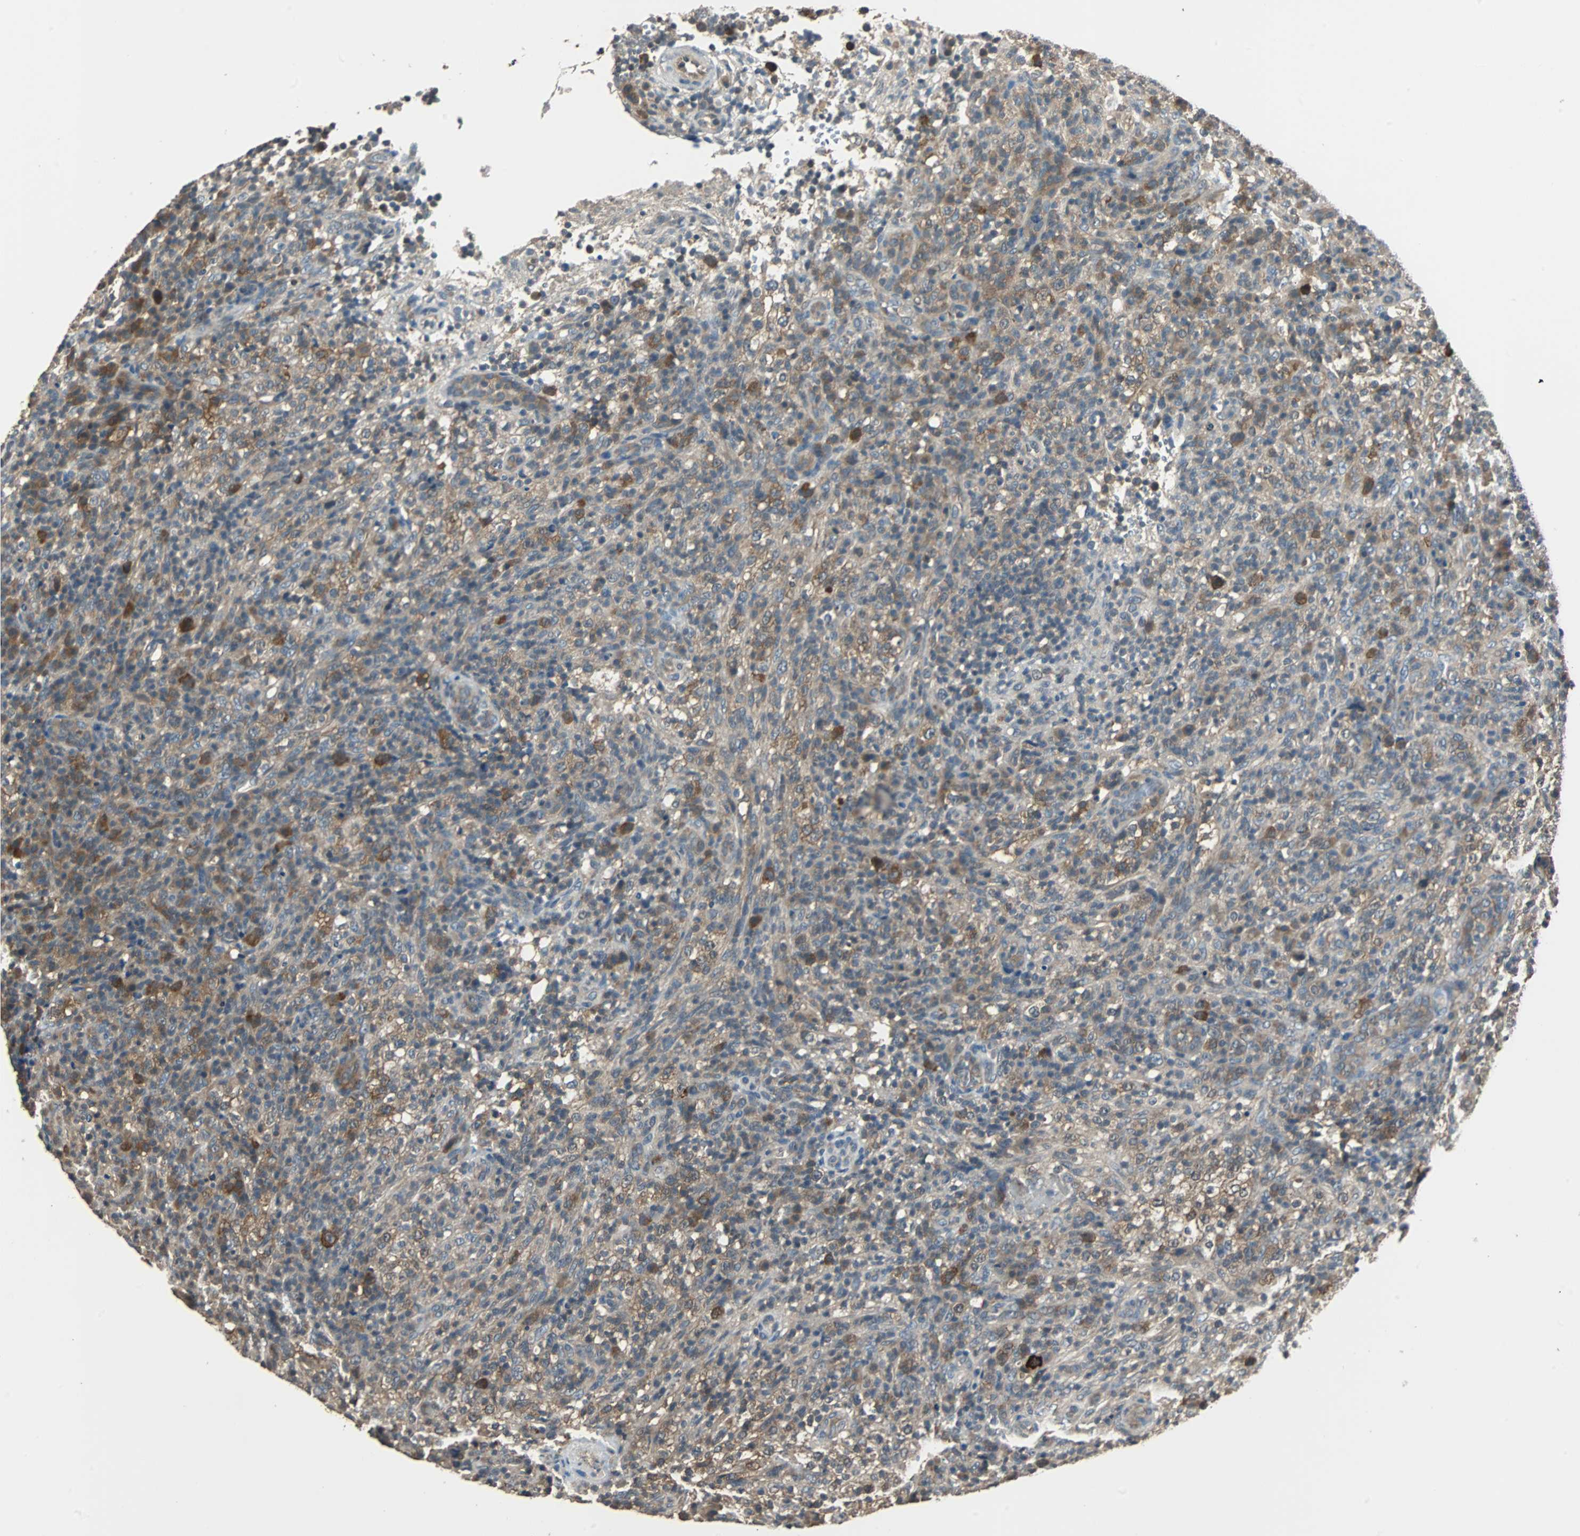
{"staining": {"intensity": "moderate", "quantity": "25%-75%", "location": "cytoplasmic/membranous"}, "tissue": "lymphoma", "cell_type": "Tumor cells", "image_type": "cancer", "snomed": [{"axis": "morphology", "description": "Malignant lymphoma, non-Hodgkin's type, High grade"}, {"axis": "topography", "description": "Lymph node"}], "caption": "Immunohistochemical staining of human lymphoma demonstrates moderate cytoplasmic/membranous protein positivity in about 25%-75% of tumor cells.", "gene": "ABHD2", "patient": {"sex": "female", "age": 76}}